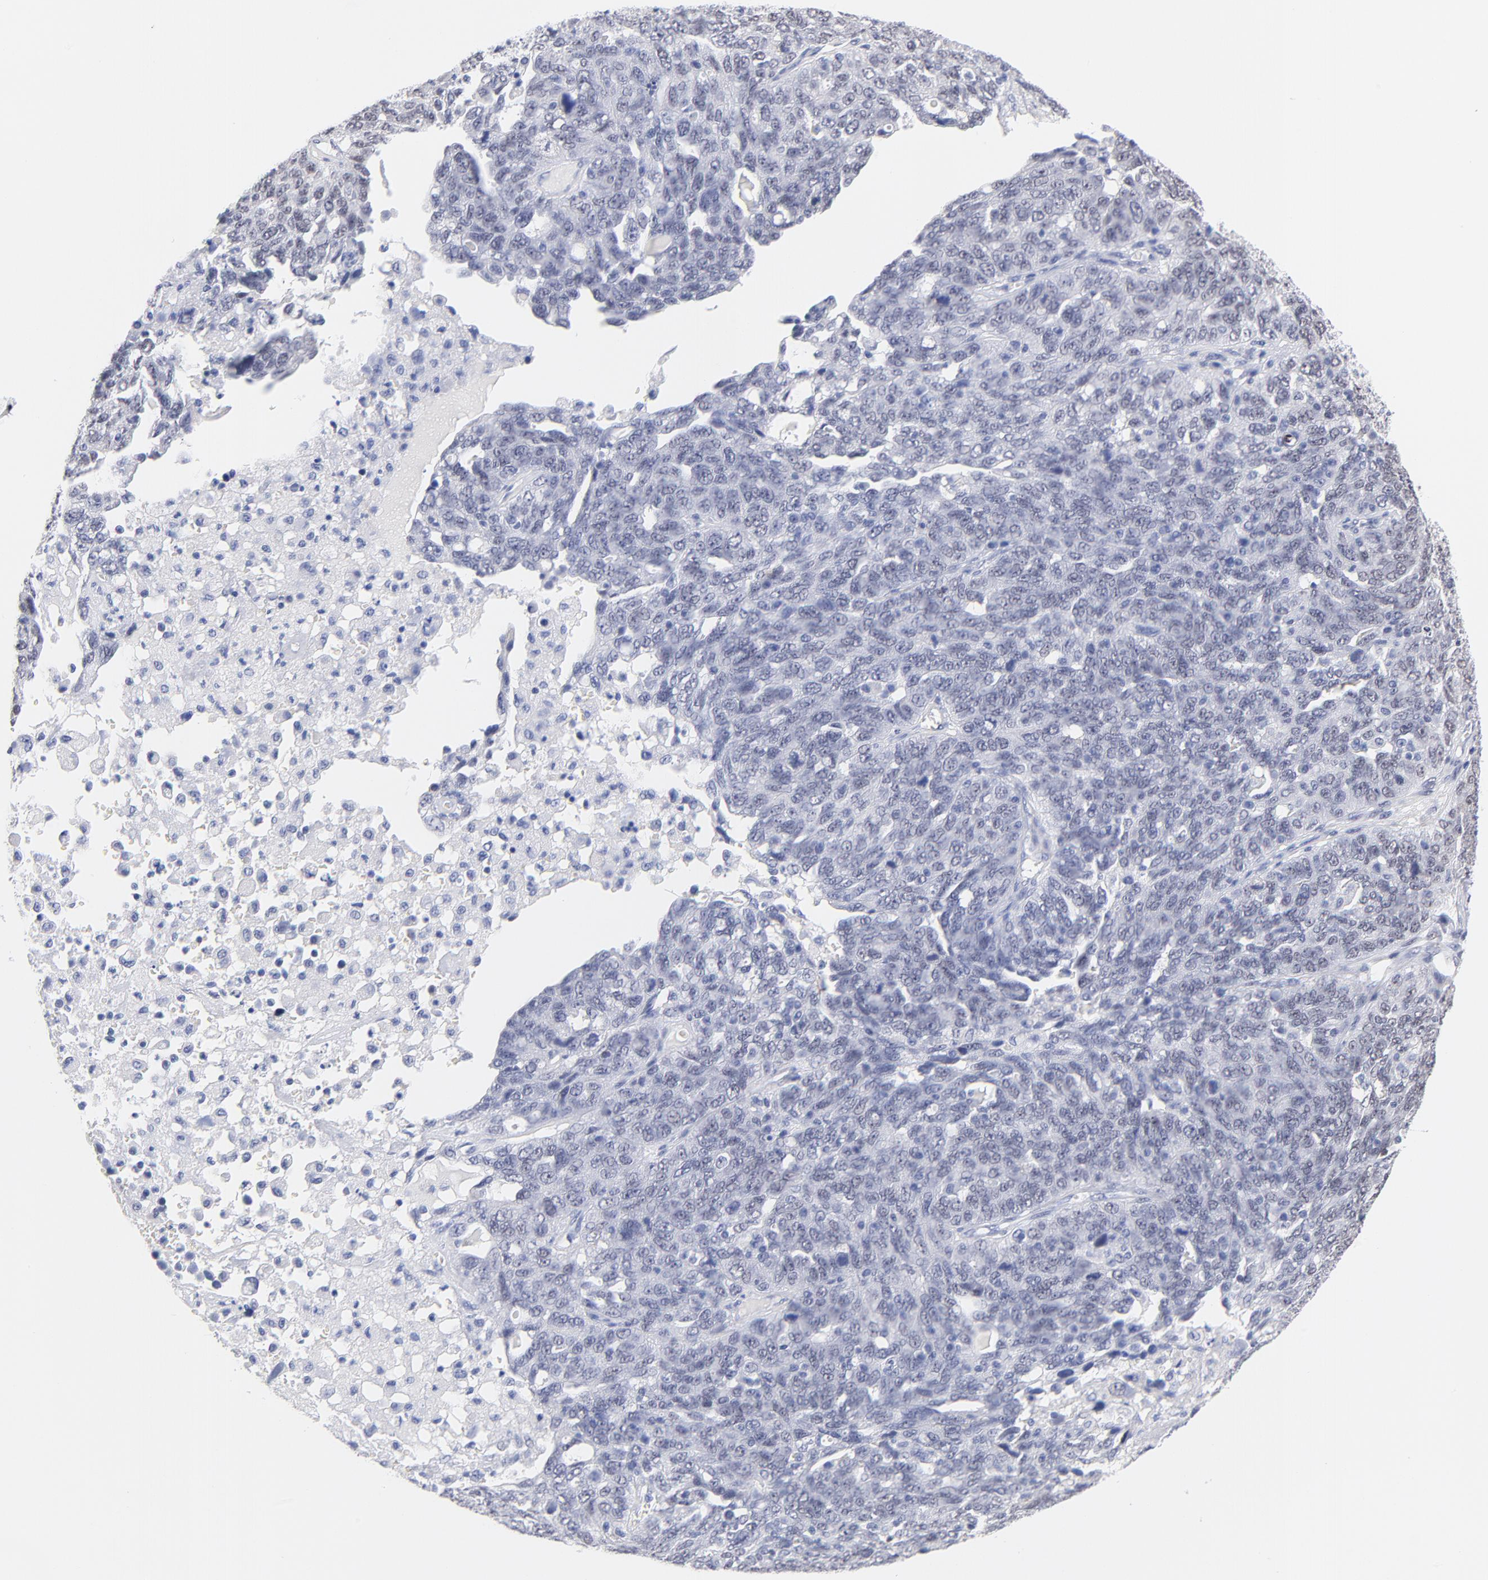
{"staining": {"intensity": "negative", "quantity": "none", "location": "none"}, "tissue": "ovarian cancer", "cell_type": "Tumor cells", "image_type": "cancer", "snomed": [{"axis": "morphology", "description": "Cystadenocarcinoma, serous, NOS"}, {"axis": "topography", "description": "Ovary"}], "caption": "Ovarian cancer was stained to show a protein in brown. There is no significant staining in tumor cells.", "gene": "ZNF74", "patient": {"sex": "female", "age": 71}}